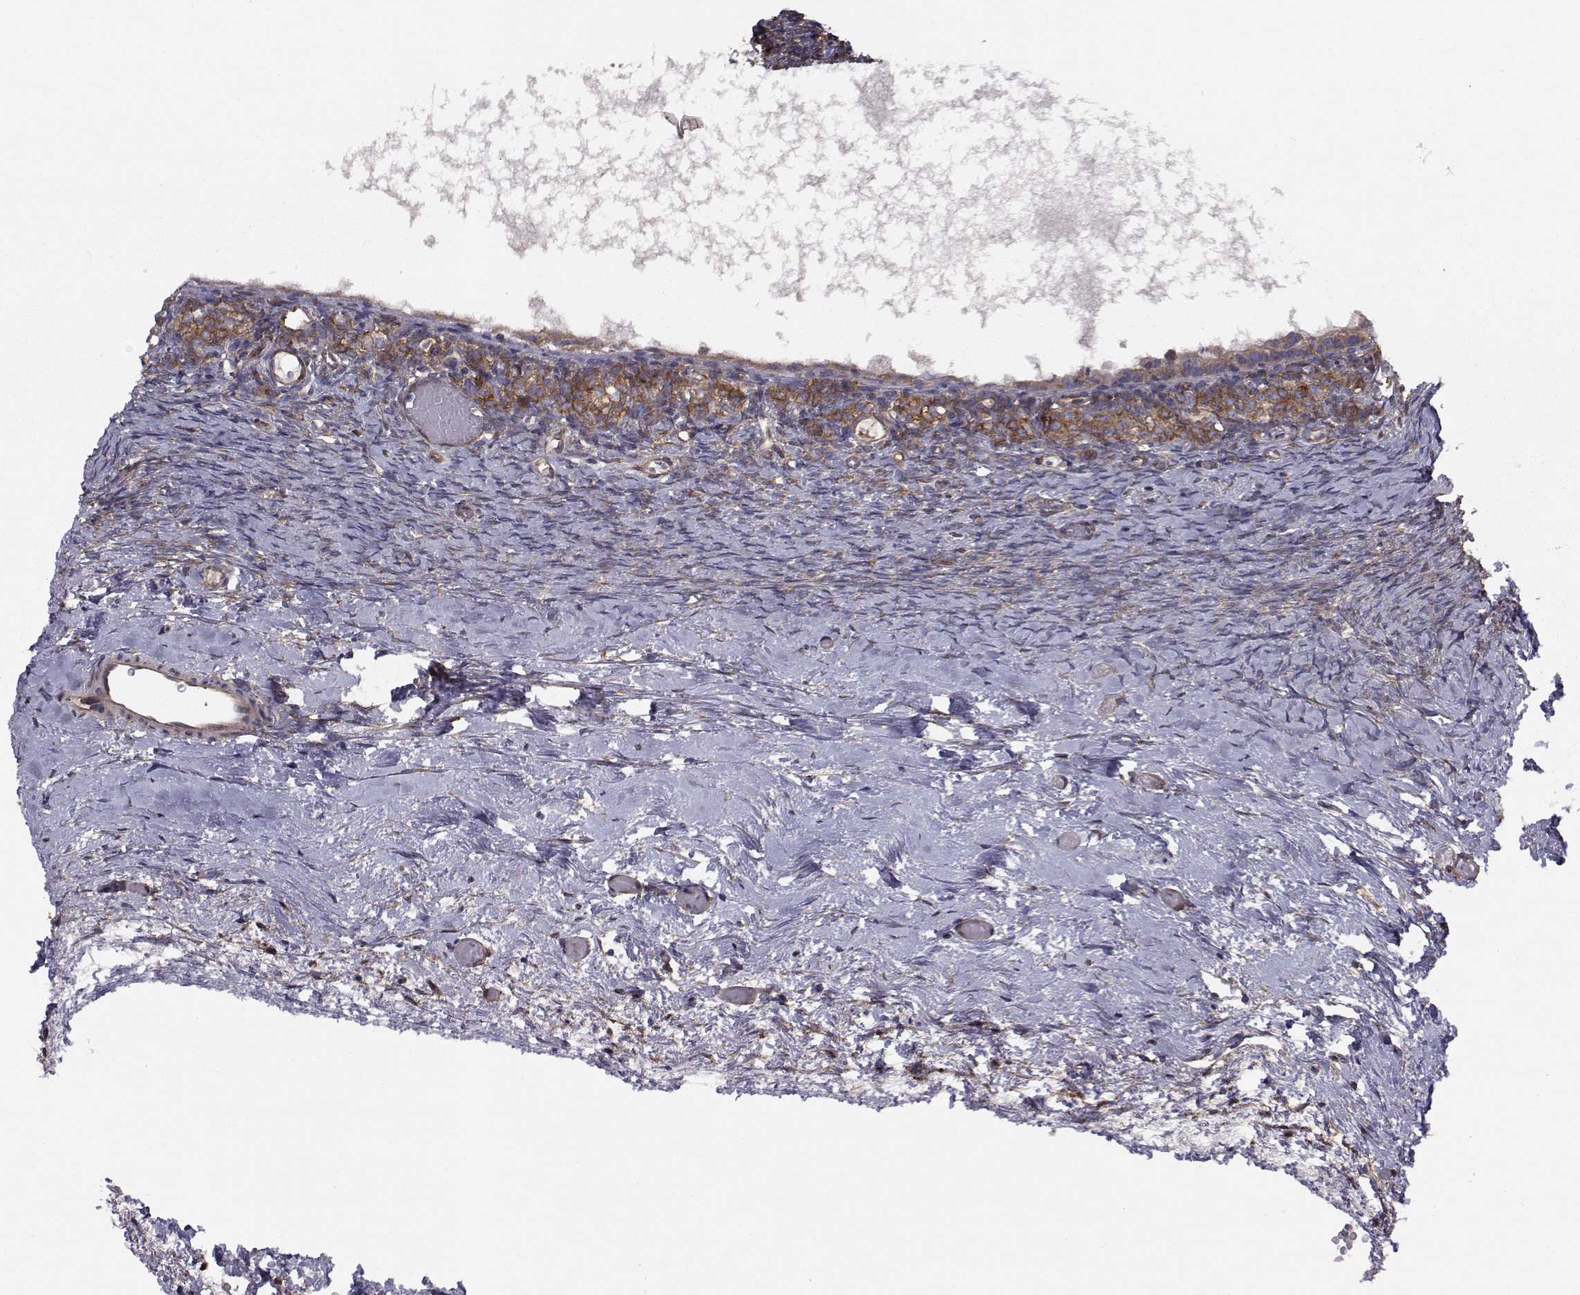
{"staining": {"intensity": "weak", "quantity": "25%-75%", "location": "cytoplasmic/membranous"}, "tissue": "ovary", "cell_type": "Ovarian stroma cells", "image_type": "normal", "snomed": [{"axis": "morphology", "description": "Normal tissue, NOS"}, {"axis": "topography", "description": "Ovary"}], "caption": "Immunohistochemical staining of unremarkable human ovary displays 25%-75% levels of weak cytoplasmic/membranous protein positivity in approximately 25%-75% of ovarian stroma cells.", "gene": "TRIP10", "patient": {"sex": "female", "age": 39}}